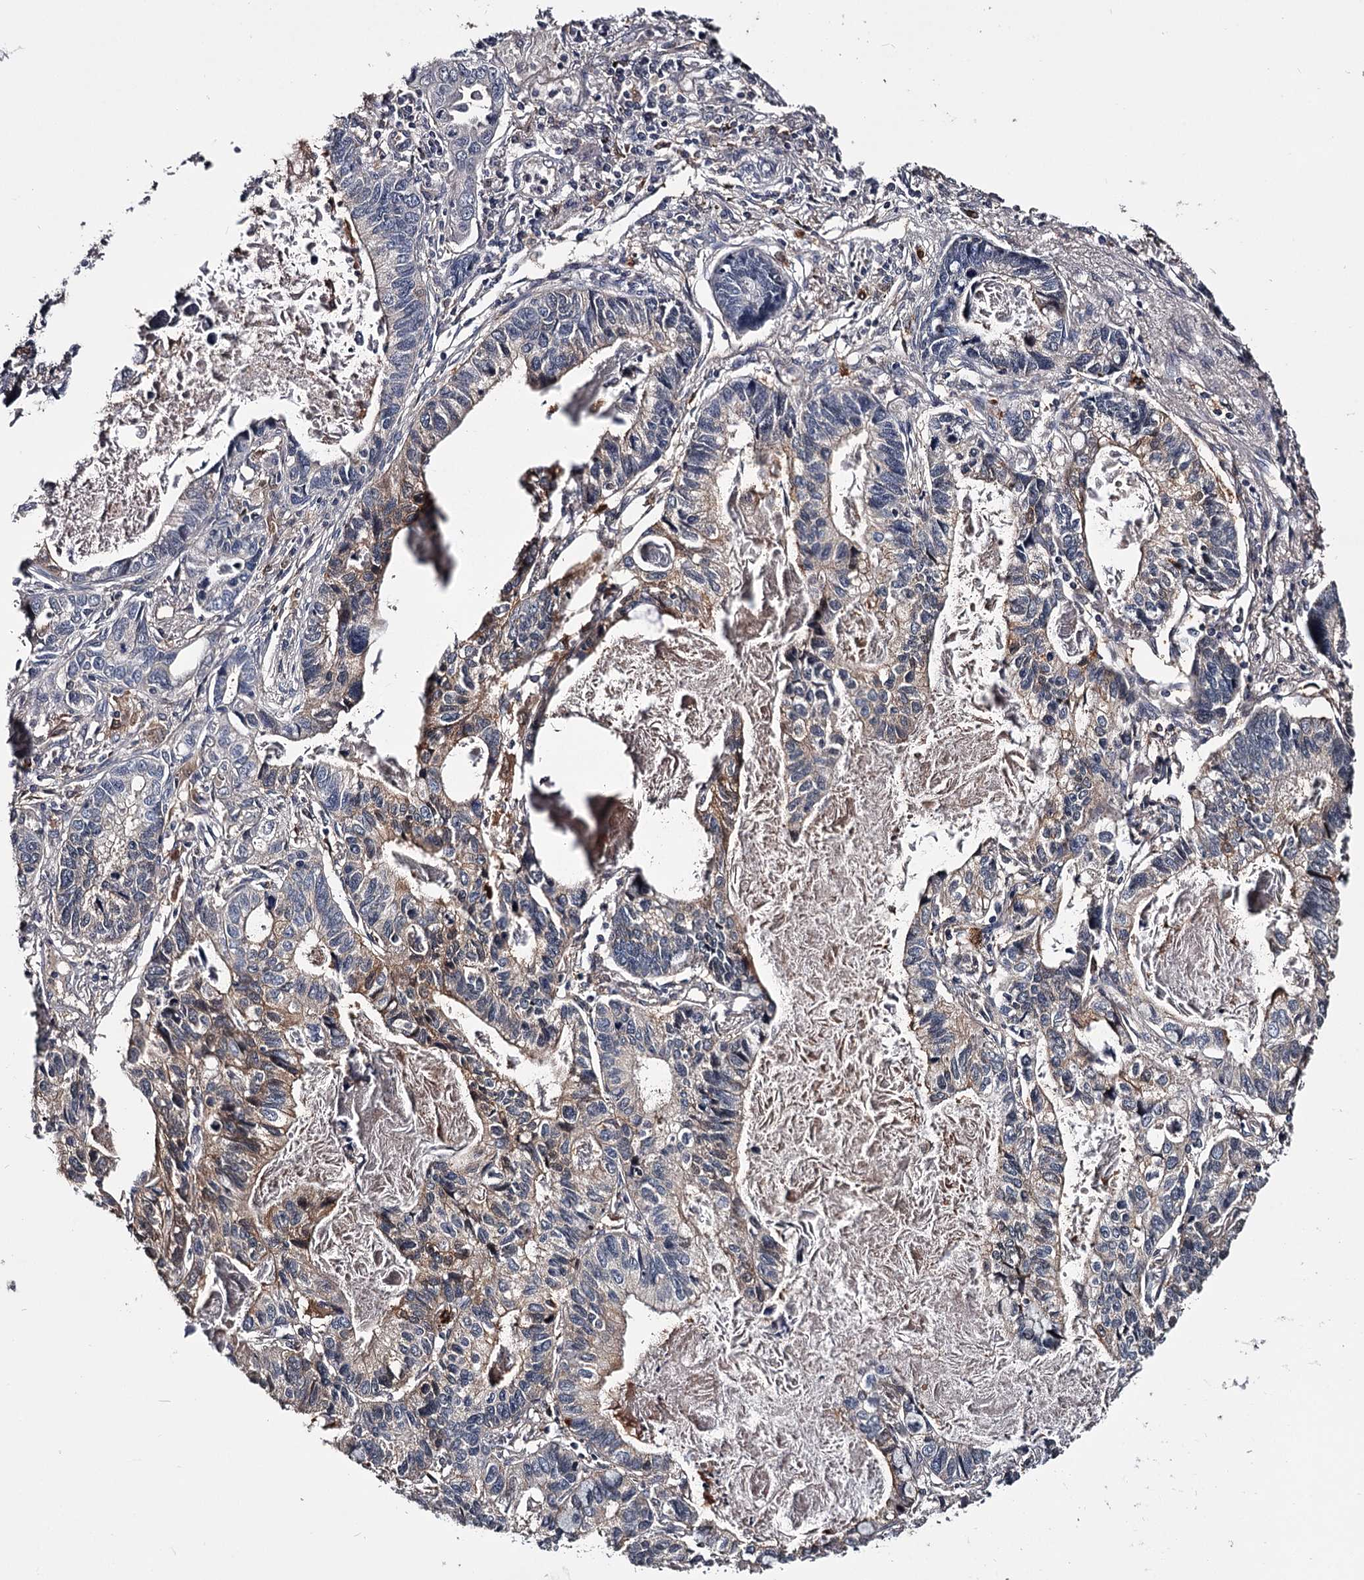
{"staining": {"intensity": "moderate", "quantity": "<25%", "location": "cytoplasmic/membranous"}, "tissue": "lung cancer", "cell_type": "Tumor cells", "image_type": "cancer", "snomed": [{"axis": "morphology", "description": "Adenocarcinoma, NOS"}, {"axis": "topography", "description": "Lung"}], "caption": "Lung cancer tissue displays moderate cytoplasmic/membranous positivity in about <25% of tumor cells, visualized by immunohistochemistry. The staining is performed using DAB (3,3'-diaminobenzidine) brown chromogen to label protein expression. The nuclei are counter-stained blue using hematoxylin.", "gene": "GSTO1", "patient": {"sex": "male", "age": 67}}